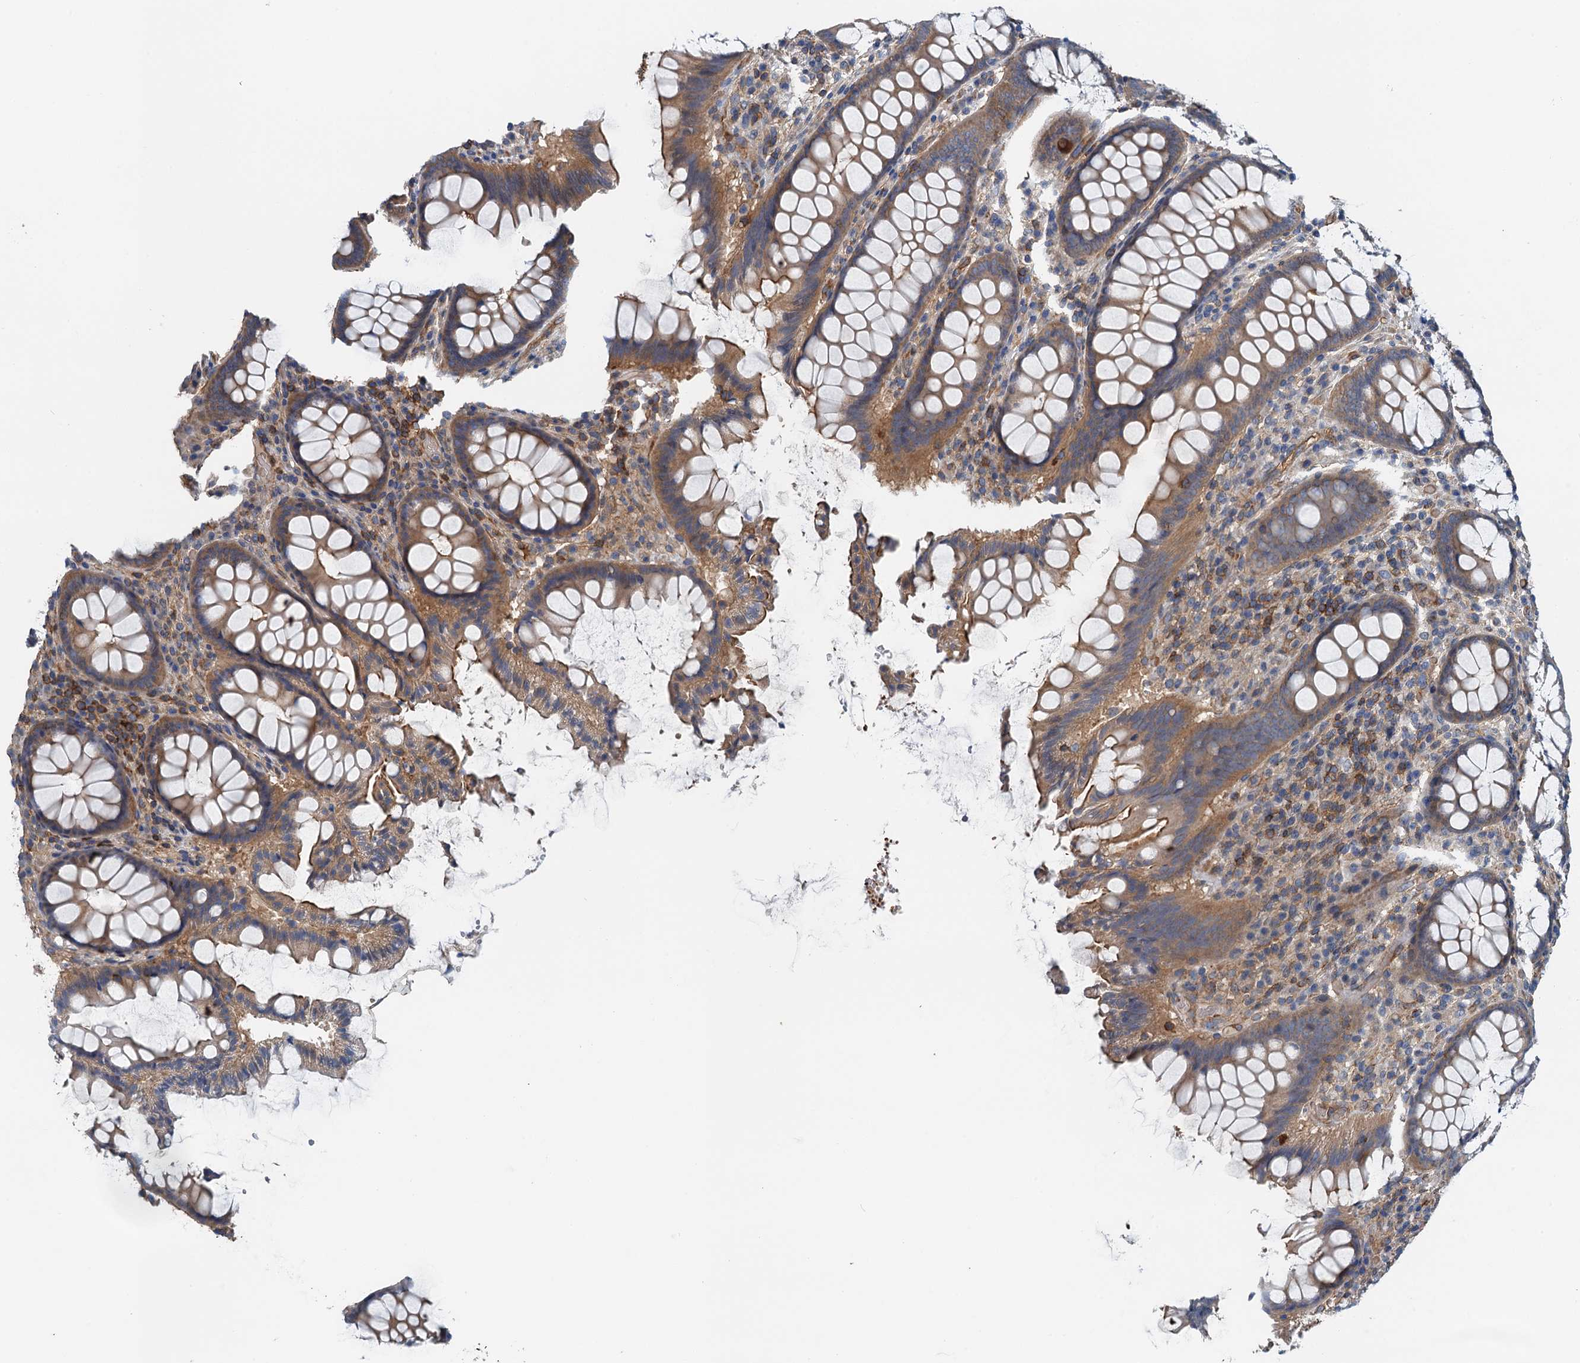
{"staining": {"intensity": "moderate", "quantity": ">75%", "location": "cytoplasmic/membranous"}, "tissue": "colon", "cell_type": "Endothelial cells", "image_type": "normal", "snomed": [{"axis": "morphology", "description": "Normal tissue, NOS"}, {"axis": "topography", "description": "Colon"}], "caption": "Immunohistochemistry staining of normal colon, which demonstrates medium levels of moderate cytoplasmic/membranous positivity in approximately >75% of endothelial cells indicating moderate cytoplasmic/membranous protein staining. The staining was performed using DAB (brown) for protein detection and nuclei were counterstained in hematoxylin (blue).", "gene": "ROGDI", "patient": {"sex": "female", "age": 79}}